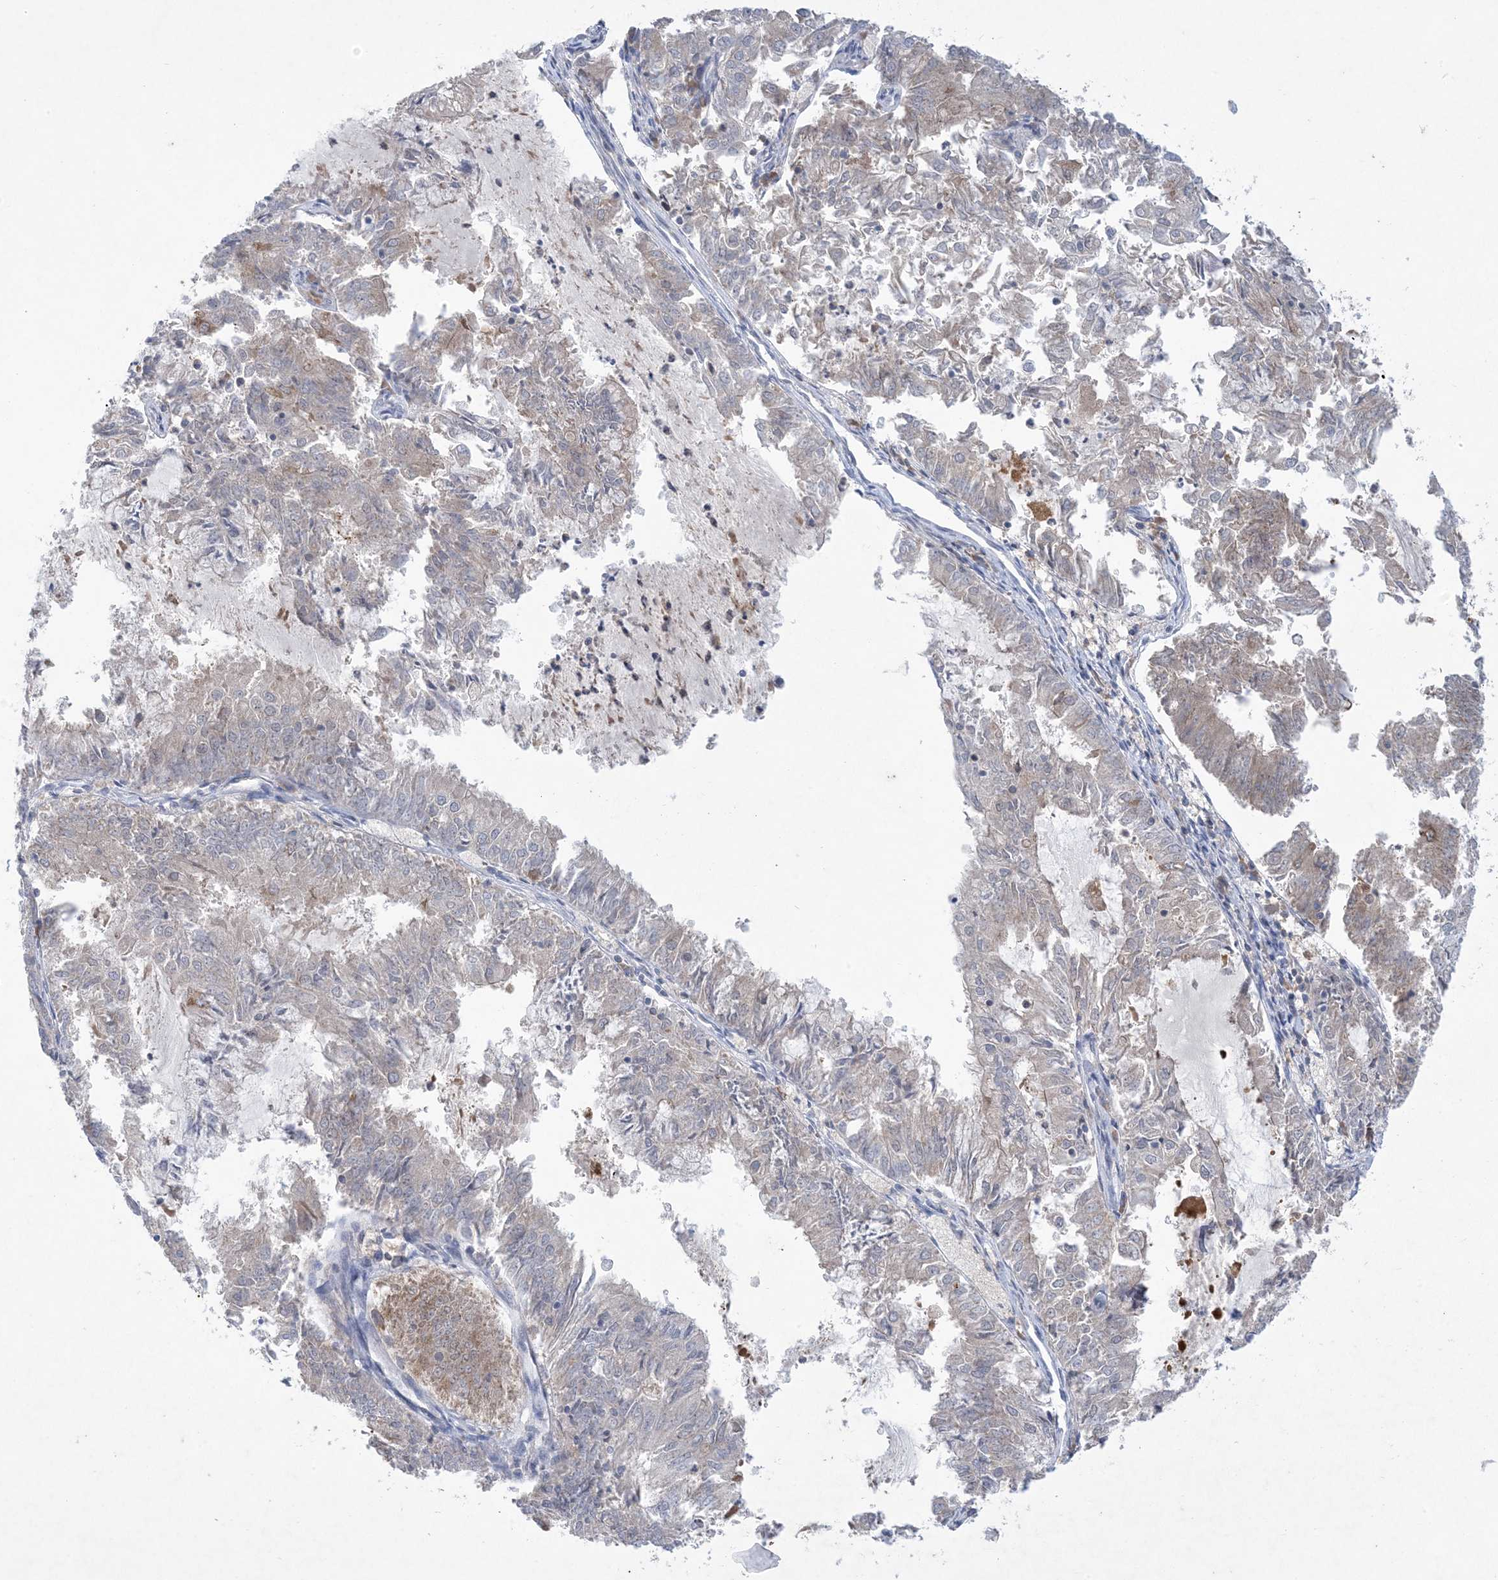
{"staining": {"intensity": "weak", "quantity": "<25%", "location": "cytoplasmic/membranous"}, "tissue": "endometrial cancer", "cell_type": "Tumor cells", "image_type": "cancer", "snomed": [{"axis": "morphology", "description": "Adenocarcinoma, NOS"}, {"axis": "topography", "description": "Endometrium"}], "caption": "This is an IHC histopathology image of endometrial cancer. There is no staining in tumor cells.", "gene": "AOC1", "patient": {"sex": "female", "age": 57}}